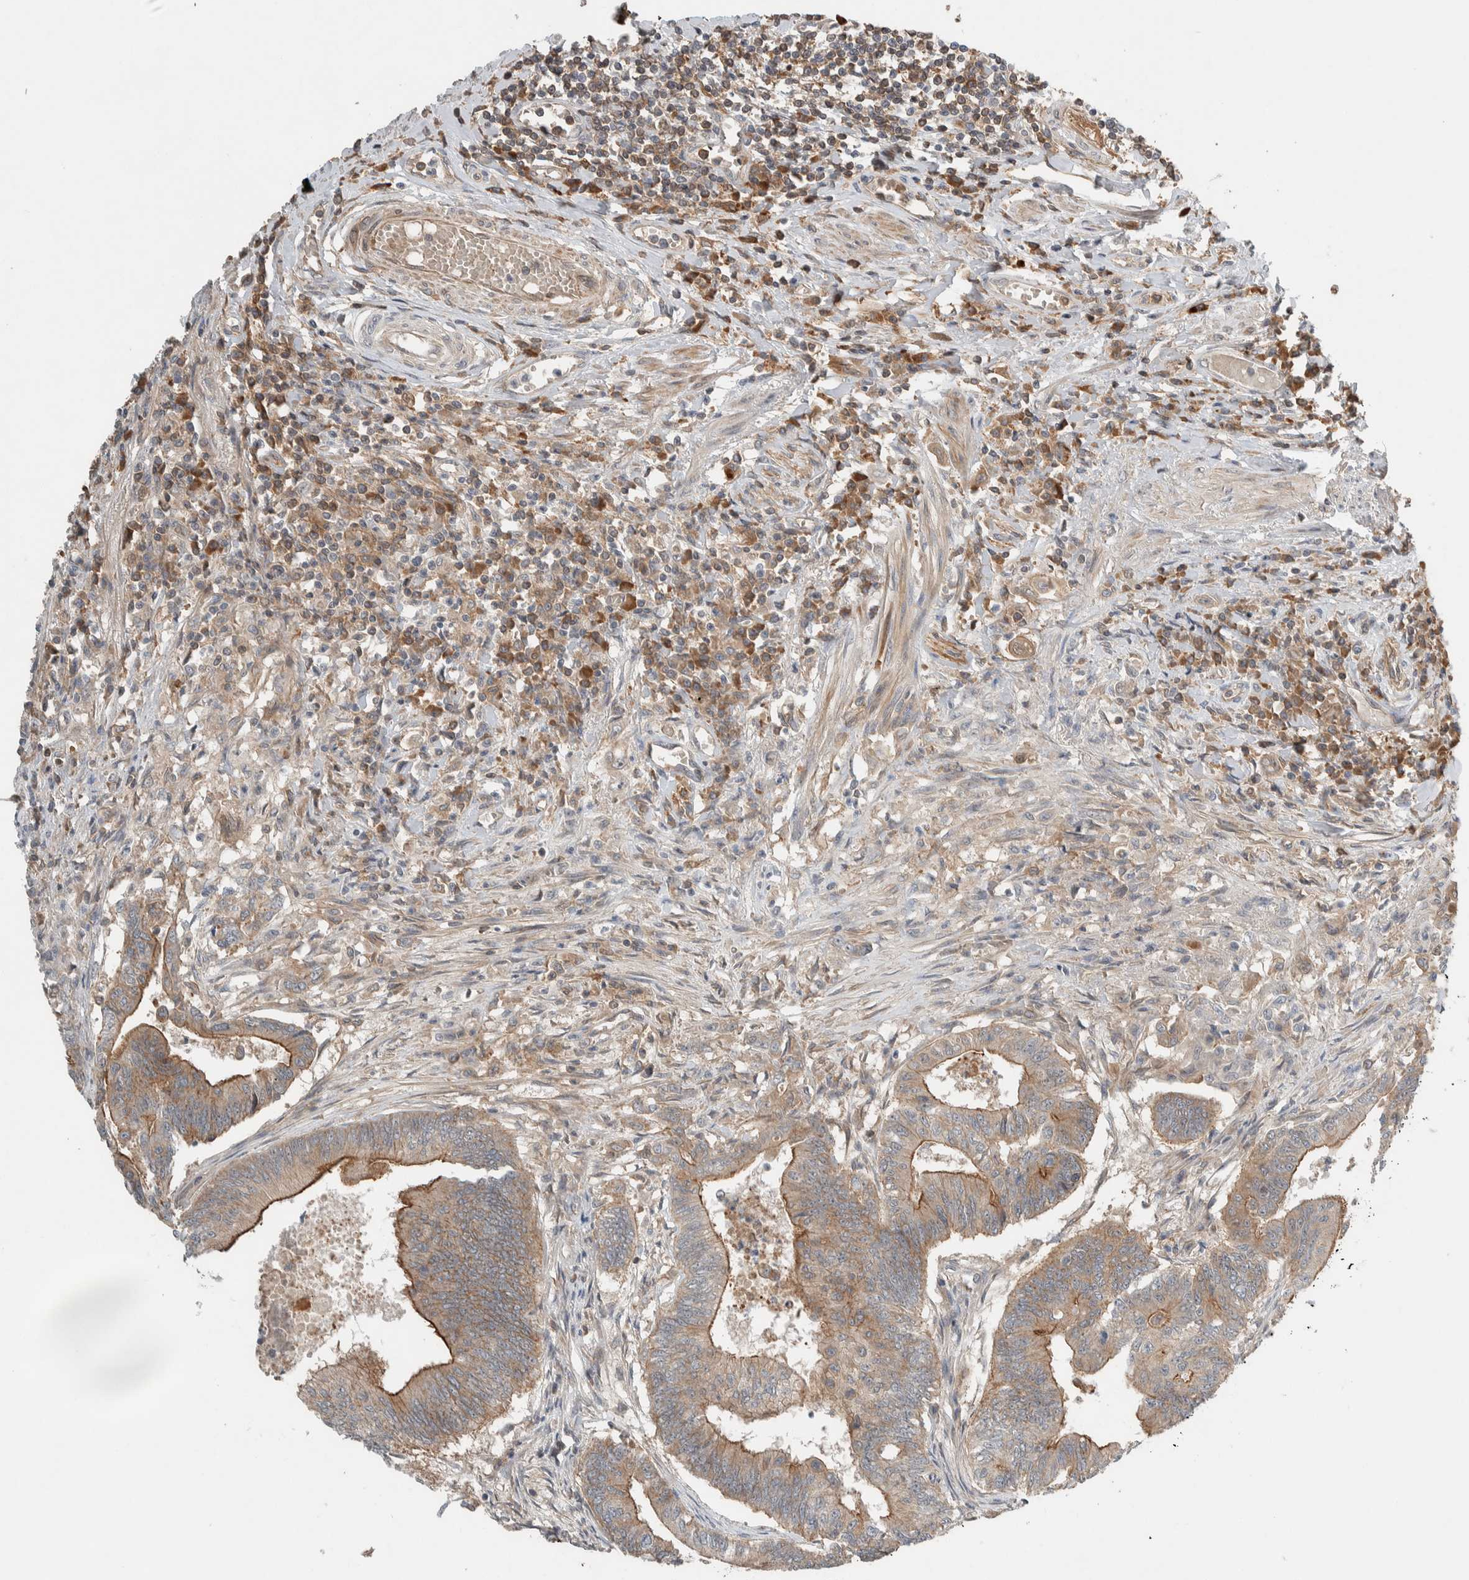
{"staining": {"intensity": "moderate", "quantity": ">75%", "location": "cytoplasmic/membranous"}, "tissue": "colorectal cancer", "cell_type": "Tumor cells", "image_type": "cancer", "snomed": [{"axis": "morphology", "description": "Adenoma, NOS"}, {"axis": "morphology", "description": "Adenocarcinoma, NOS"}, {"axis": "topography", "description": "Colon"}], "caption": "Immunohistochemistry (IHC) micrograph of colorectal cancer (adenoma) stained for a protein (brown), which shows medium levels of moderate cytoplasmic/membranous positivity in approximately >75% of tumor cells.", "gene": "ARMC7", "patient": {"sex": "male", "age": 79}}